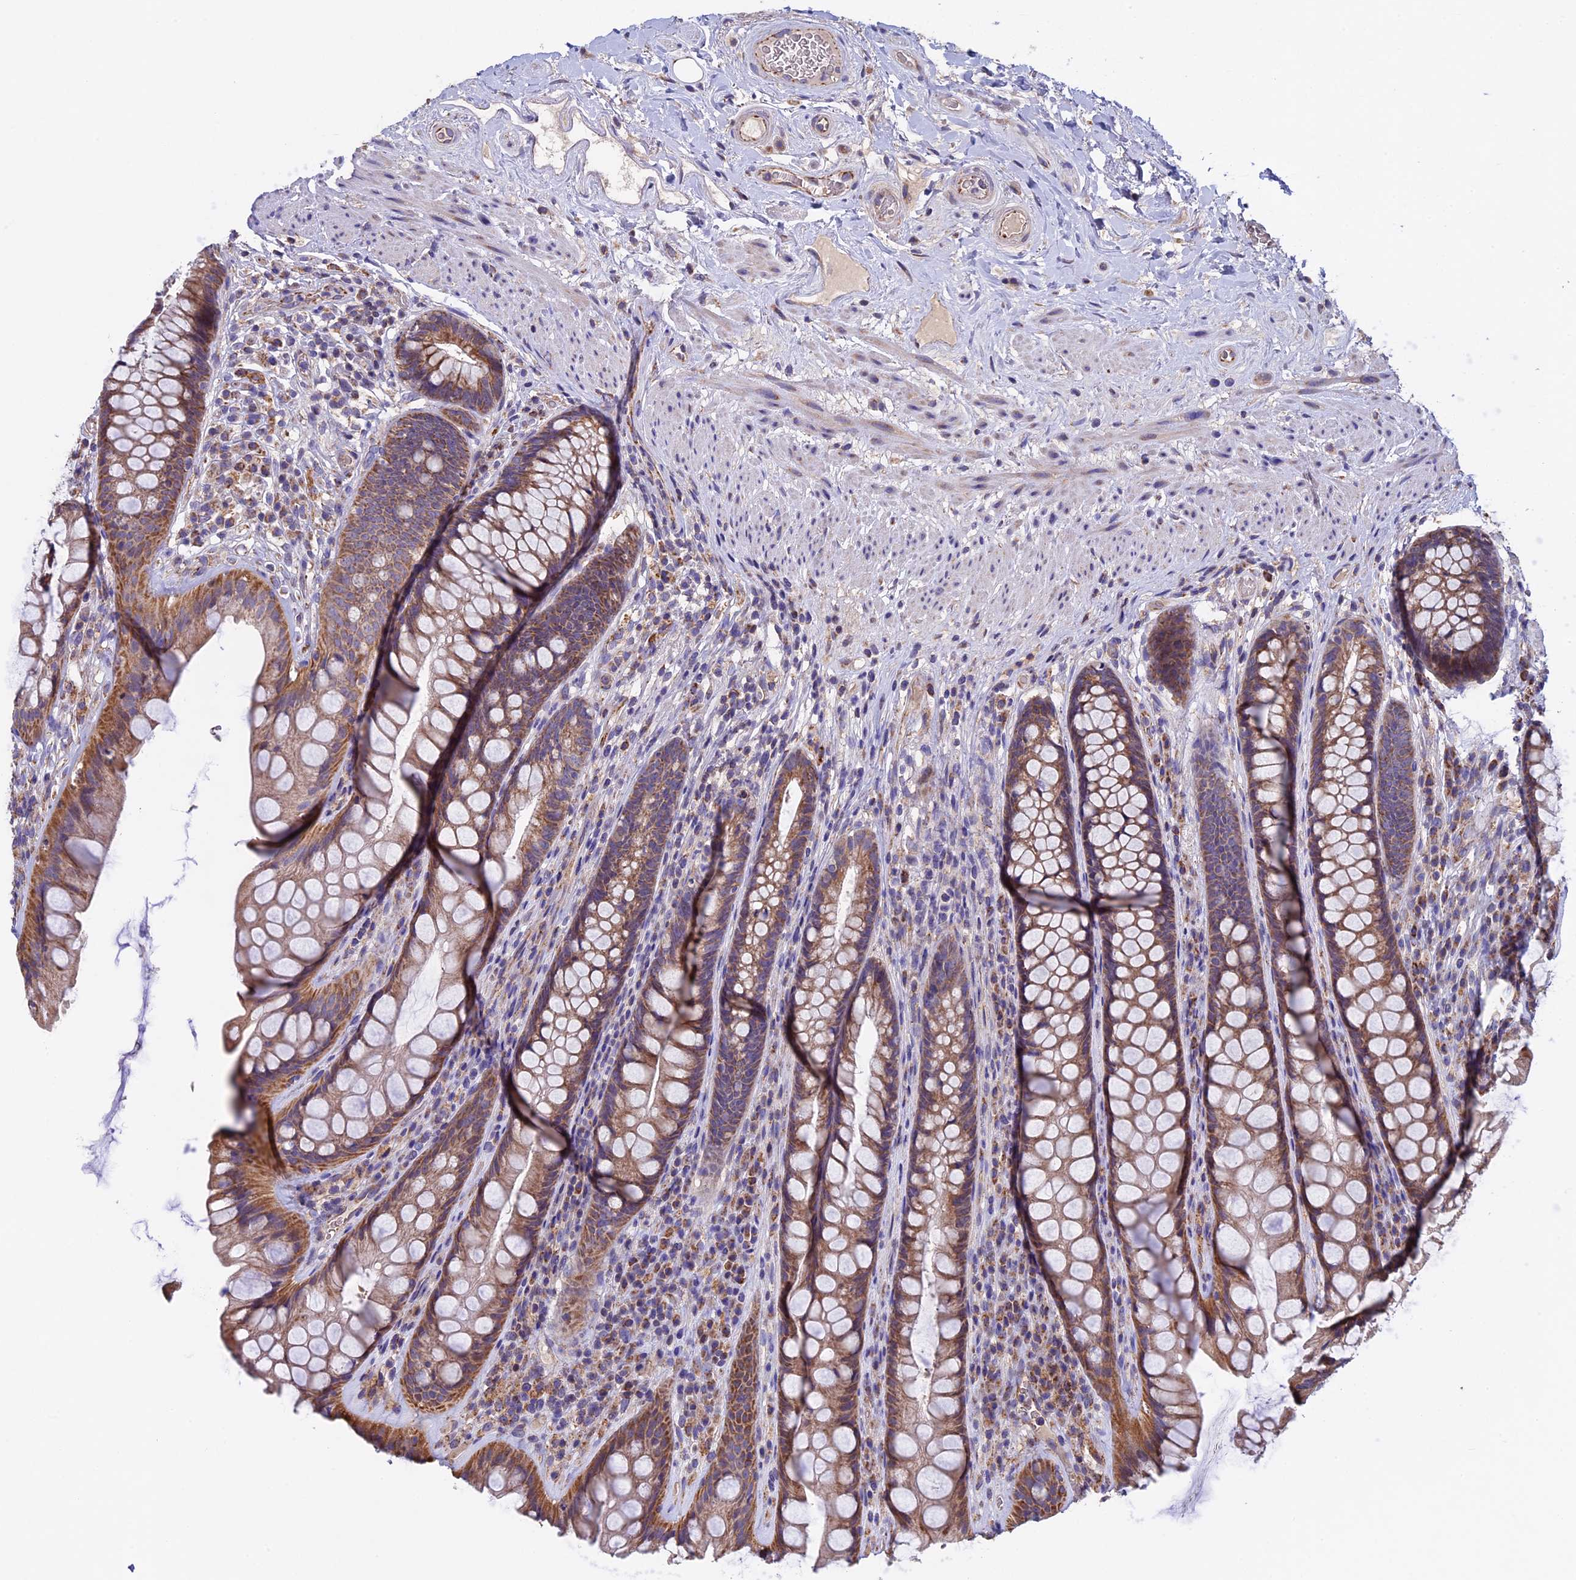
{"staining": {"intensity": "moderate", "quantity": ">75%", "location": "cytoplasmic/membranous"}, "tissue": "rectum", "cell_type": "Glandular cells", "image_type": "normal", "snomed": [{"axis": "morphology", "description": "Normal tissue, NOS"}, {"axis": "topography", "description": "Rectum"}], "caption": "A high-resolution micrograph shows immunohistochemistry staining of unremarkable rectum, which exhibits moderate cytoplasmic/membranous staining in about >75% of glandular cells.", "gene": "RNF17", "patient": {"sex": "male", "age": 74}}